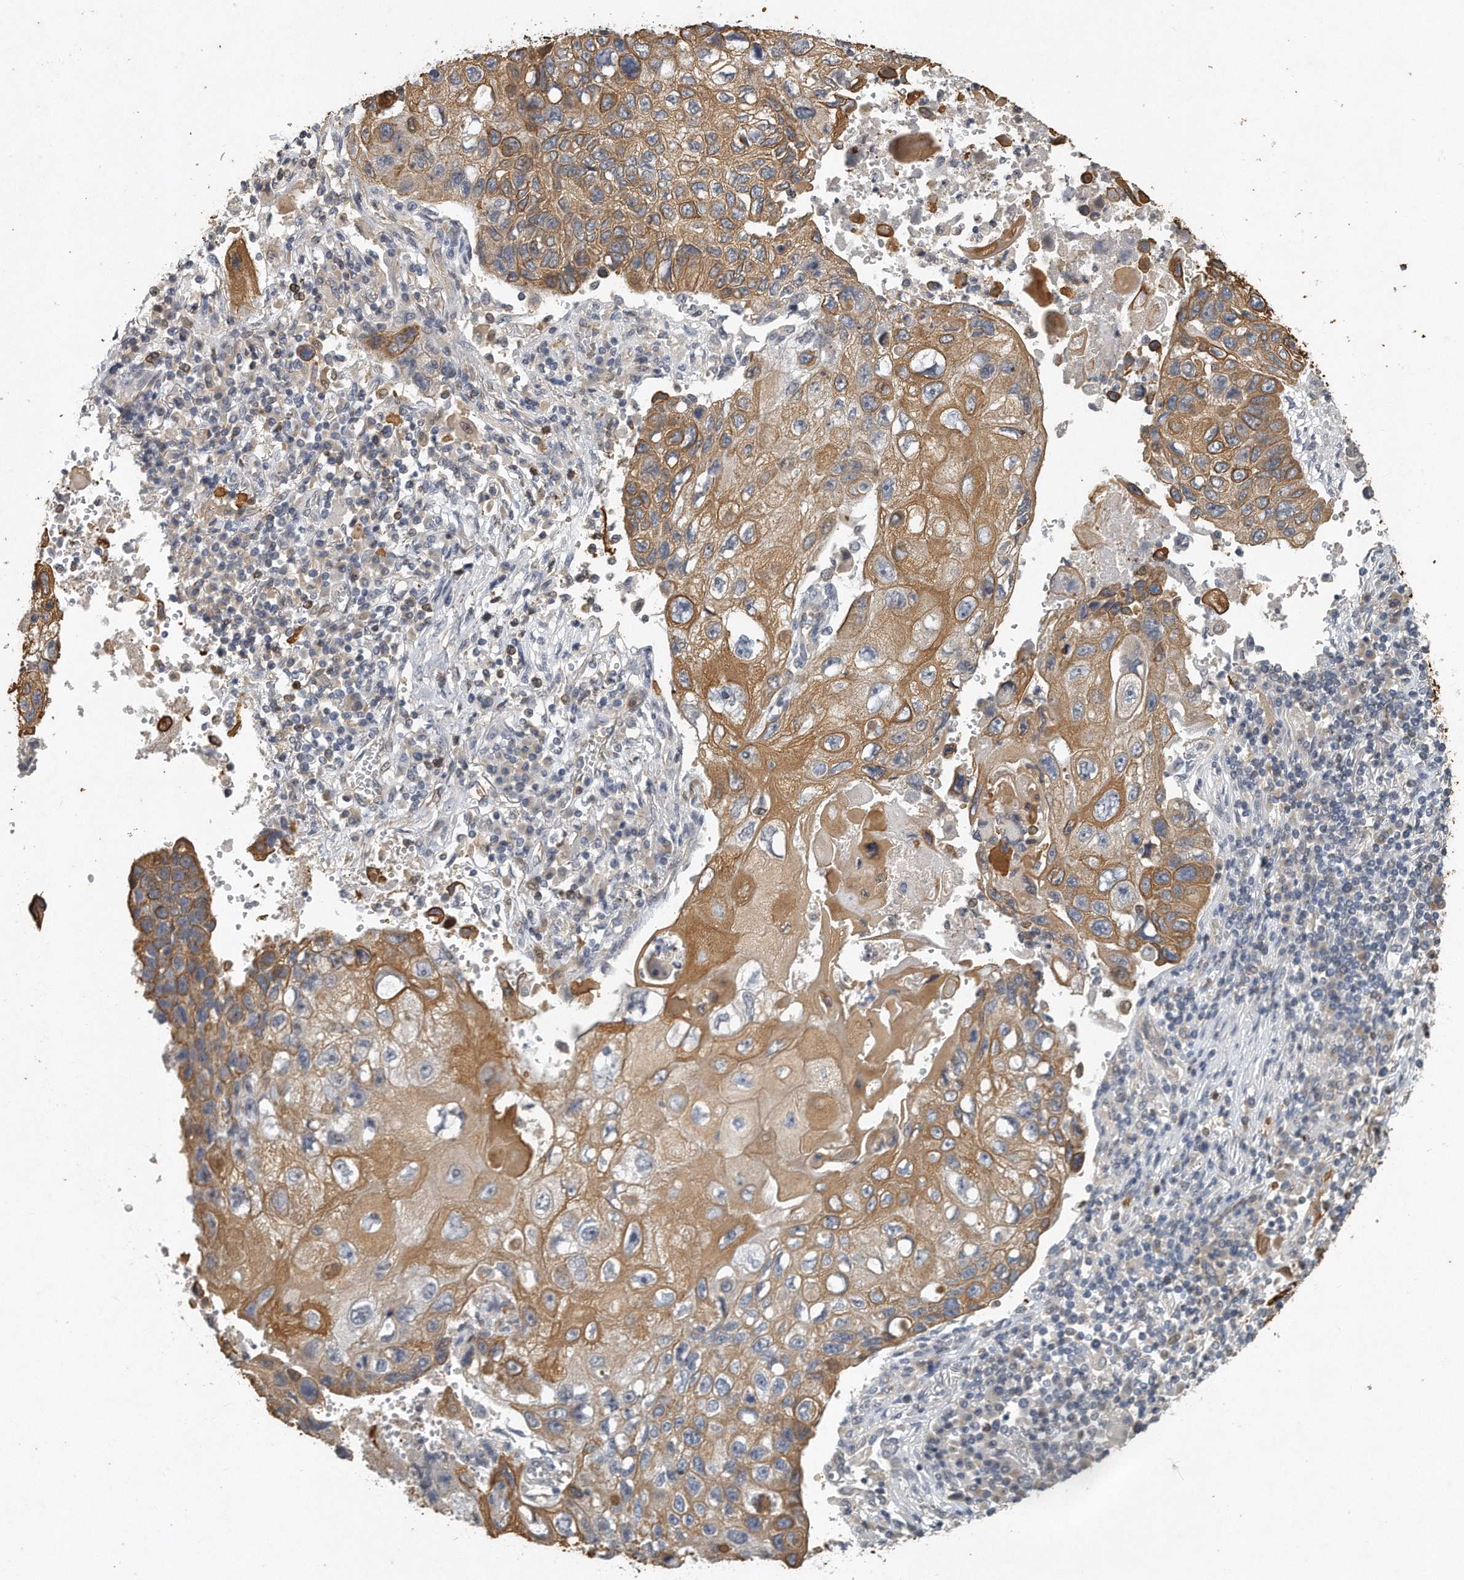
{"staining": {"intensity": "moderate", "quantity": ">75%", "location": "cytoplasmic/membranous"}, "tissue": "lung cancer", "cell_type": "Tumor cells", "image_type": "cancer", "snomed": [{"axis": "morphology", "description": "Squamous cell carcinoma, NOS"}, {"axis": "topography", "description": "Lung"}], "caption": "A brown stain labels moderate cytoplasmic/membranous expression of a protein in lung cancer tumor cells.", "gene": "CAMK1", "patient": {"sex": "male", "age": 61}}